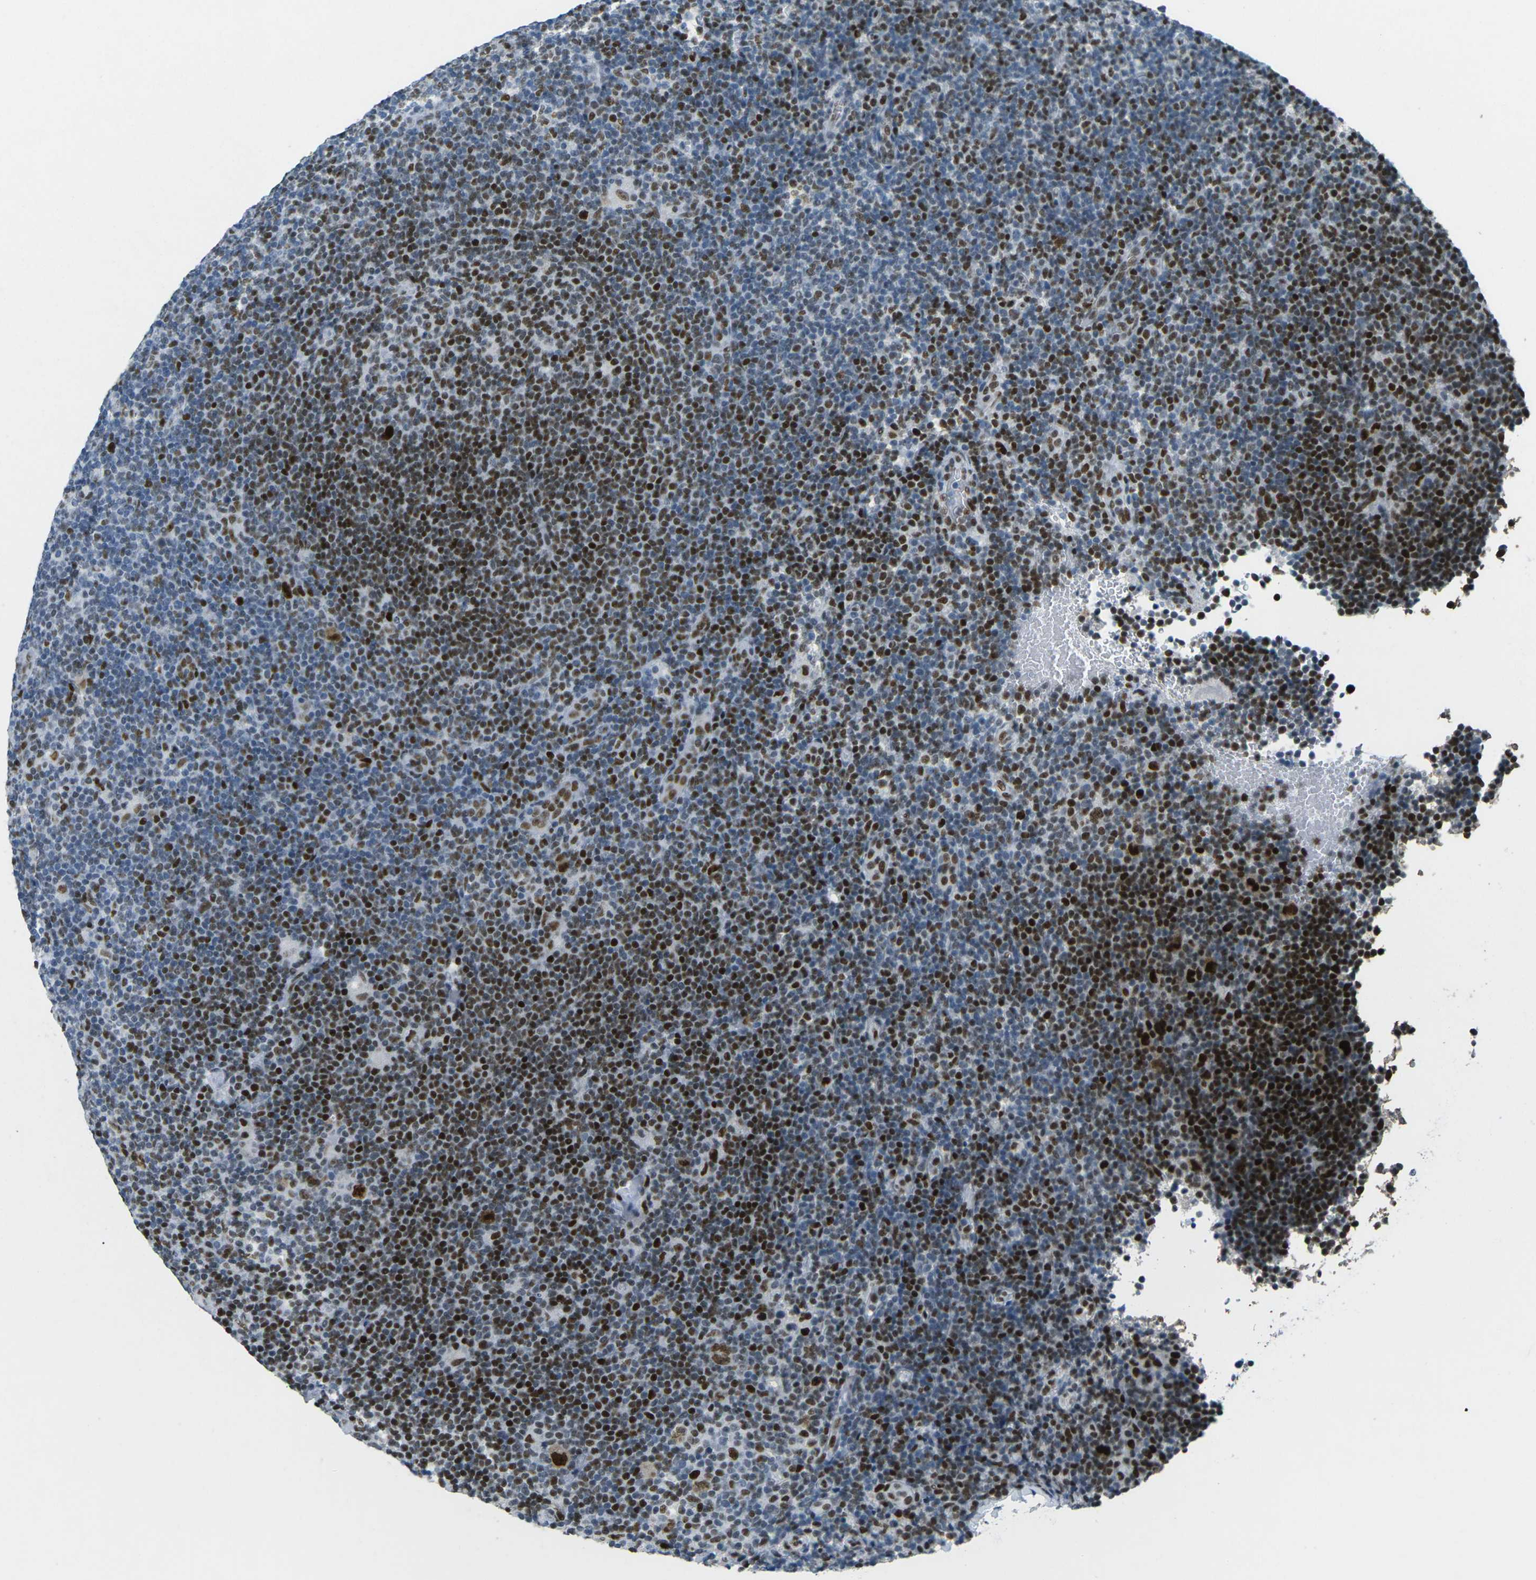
{"staining": {"intensity": "strong", "quantity": ">75%", "location": "nuclear"}, "tissue": "lymphoma", "cell_type": "Tumor cells", "image_type": "cancer", "snomed": [{"axis": "morphology", "description": "Hodgkin's disease, NOS"}, {"axis": "topography", "description": "Lymph node"}], "caption": "Immunohistochemistry photomicrograph of lymphoma stained for a protein (brown), which shows high levels of strong nuclear staining in approximately >75% of tumor cells.", "gene": "RB1", "patient": {"sex": "female", "age": 57}}